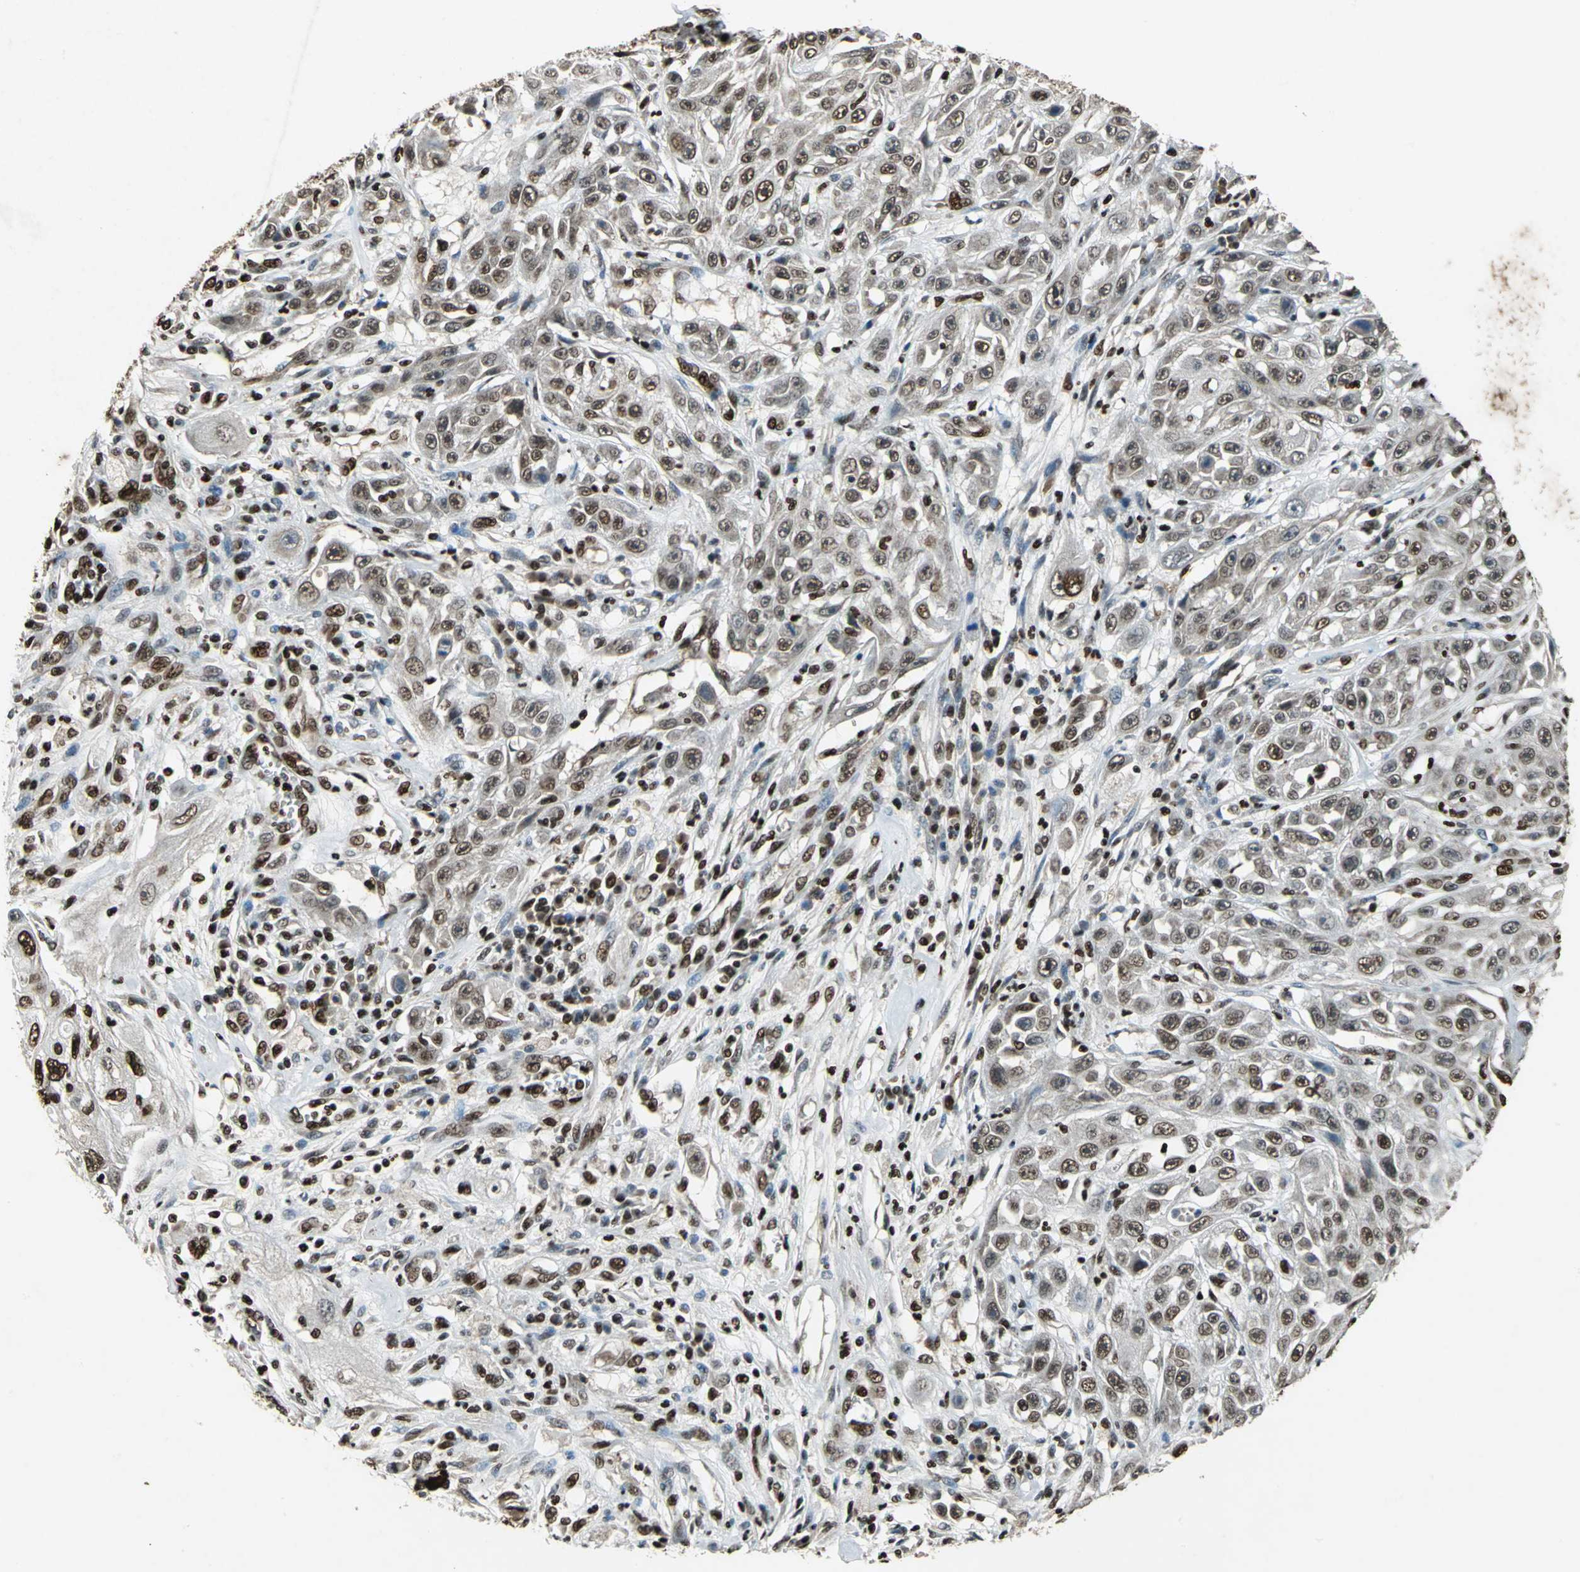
{"staining": {"intensity": "strong", "quantity": ">75%", "location": "nuclear"}, "tissue": "skin cancer", "cell_type": "Tumor cells", "image_type": "cancer", "snomed": [{"axis": "morphology", "description": "Squamous cell carcinoma, NOS"}, {"axis": "topography", "description": "Skin"}], "caption": "Immunohistochemistry (IHC) image of neoplastic tissue: squamous cell carcinoma (skin) stained using IHC shows high levels of strong protein expression localized specifically in the nuclear of tumor cells, appearing as a nuclear brown color.", "gene": "ANP32A", "patient": {"sex": "male", "age": 75}}